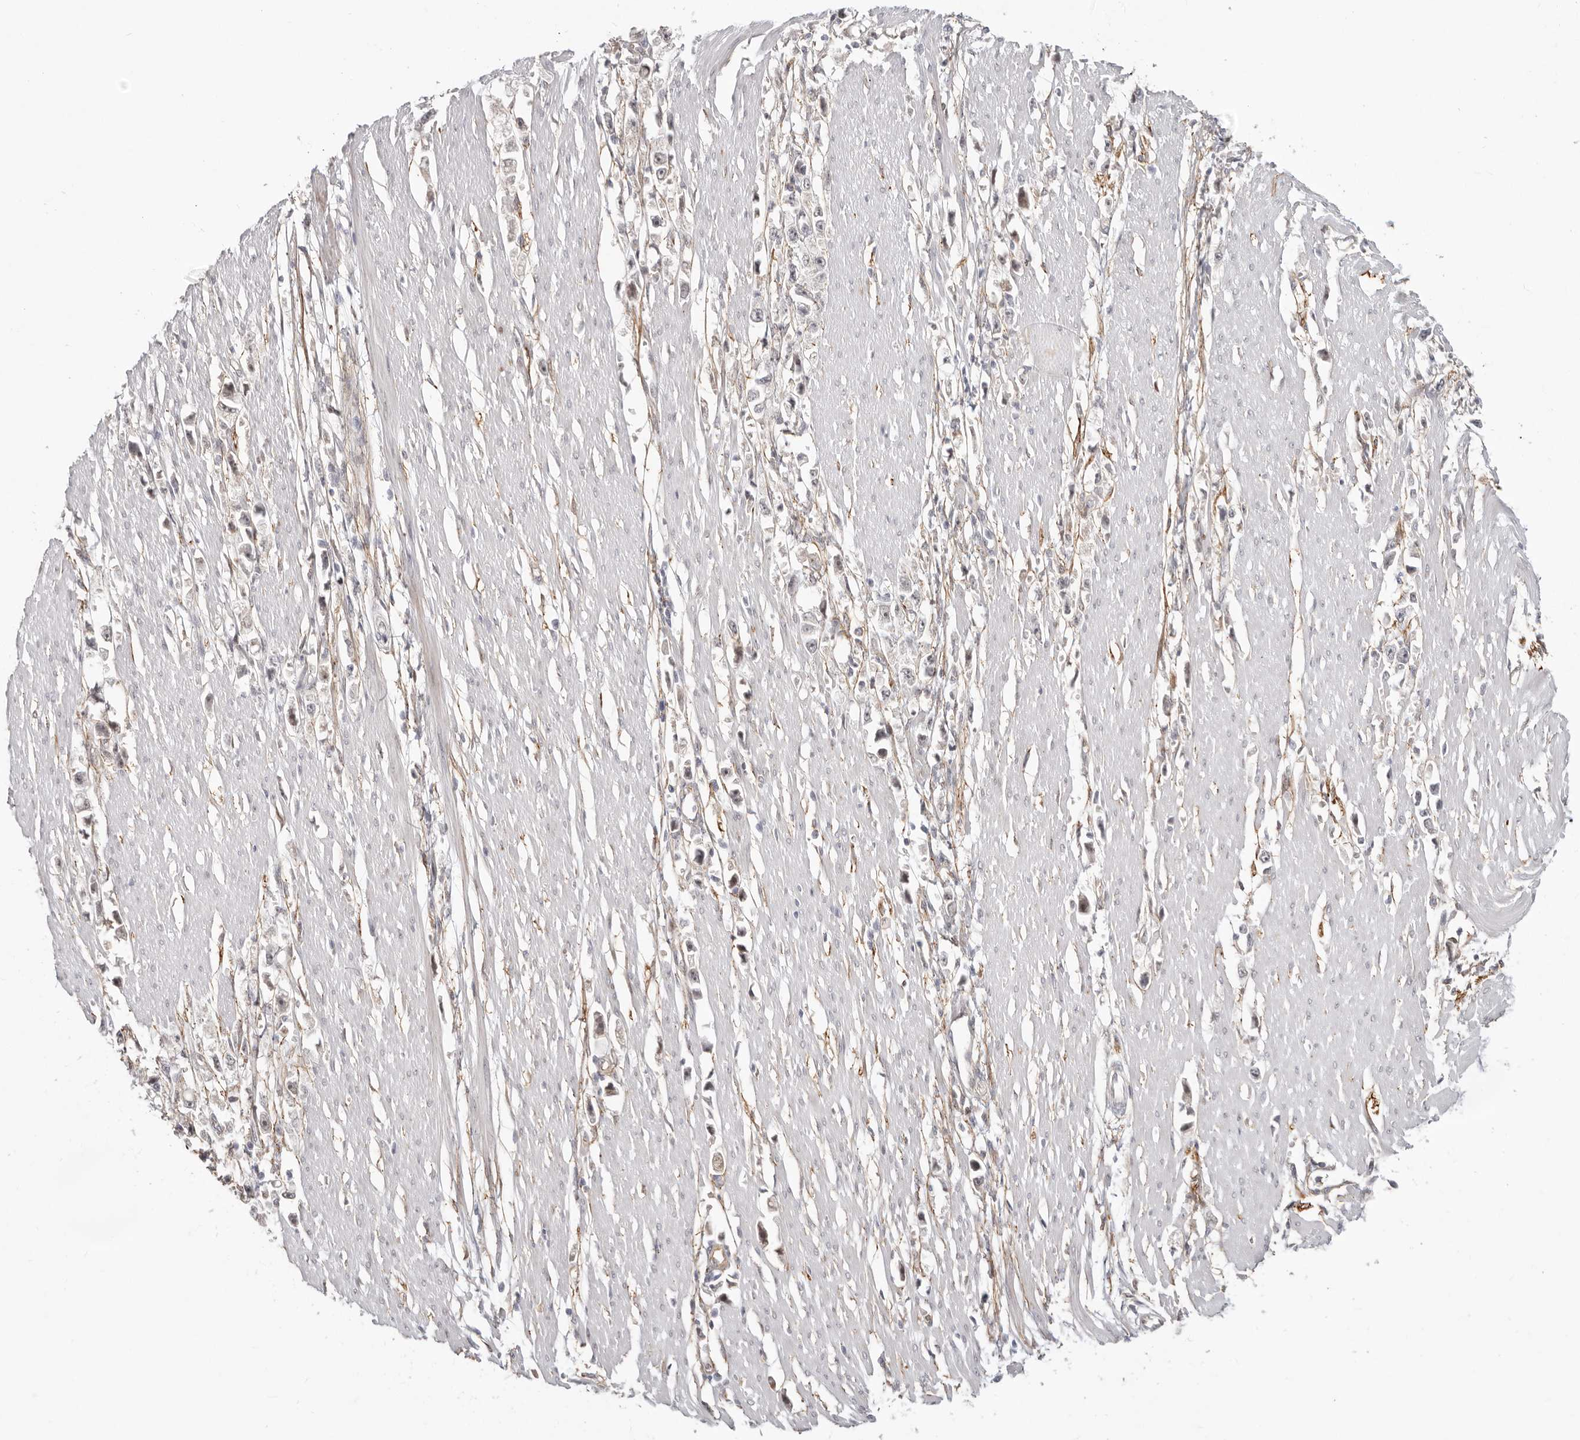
{"staining": {"intensity": "negative", "quantity": "none", "location": "none"}, "tissue": "stomach cancer", "cell_type": "Tumor cells", "image_type": "cancer", "snomed": [{"axis": "morphology", "description": "Adenocarcinoma, NOS"}, {"axis": "topography", "description": "Stomach"}], "caption": "Immunohistochemical staining of human stomach cancer reveals no significant positivity in tumor cells.", "gene": "SZT2", "patient": {"sex": "female", "age": 59}}